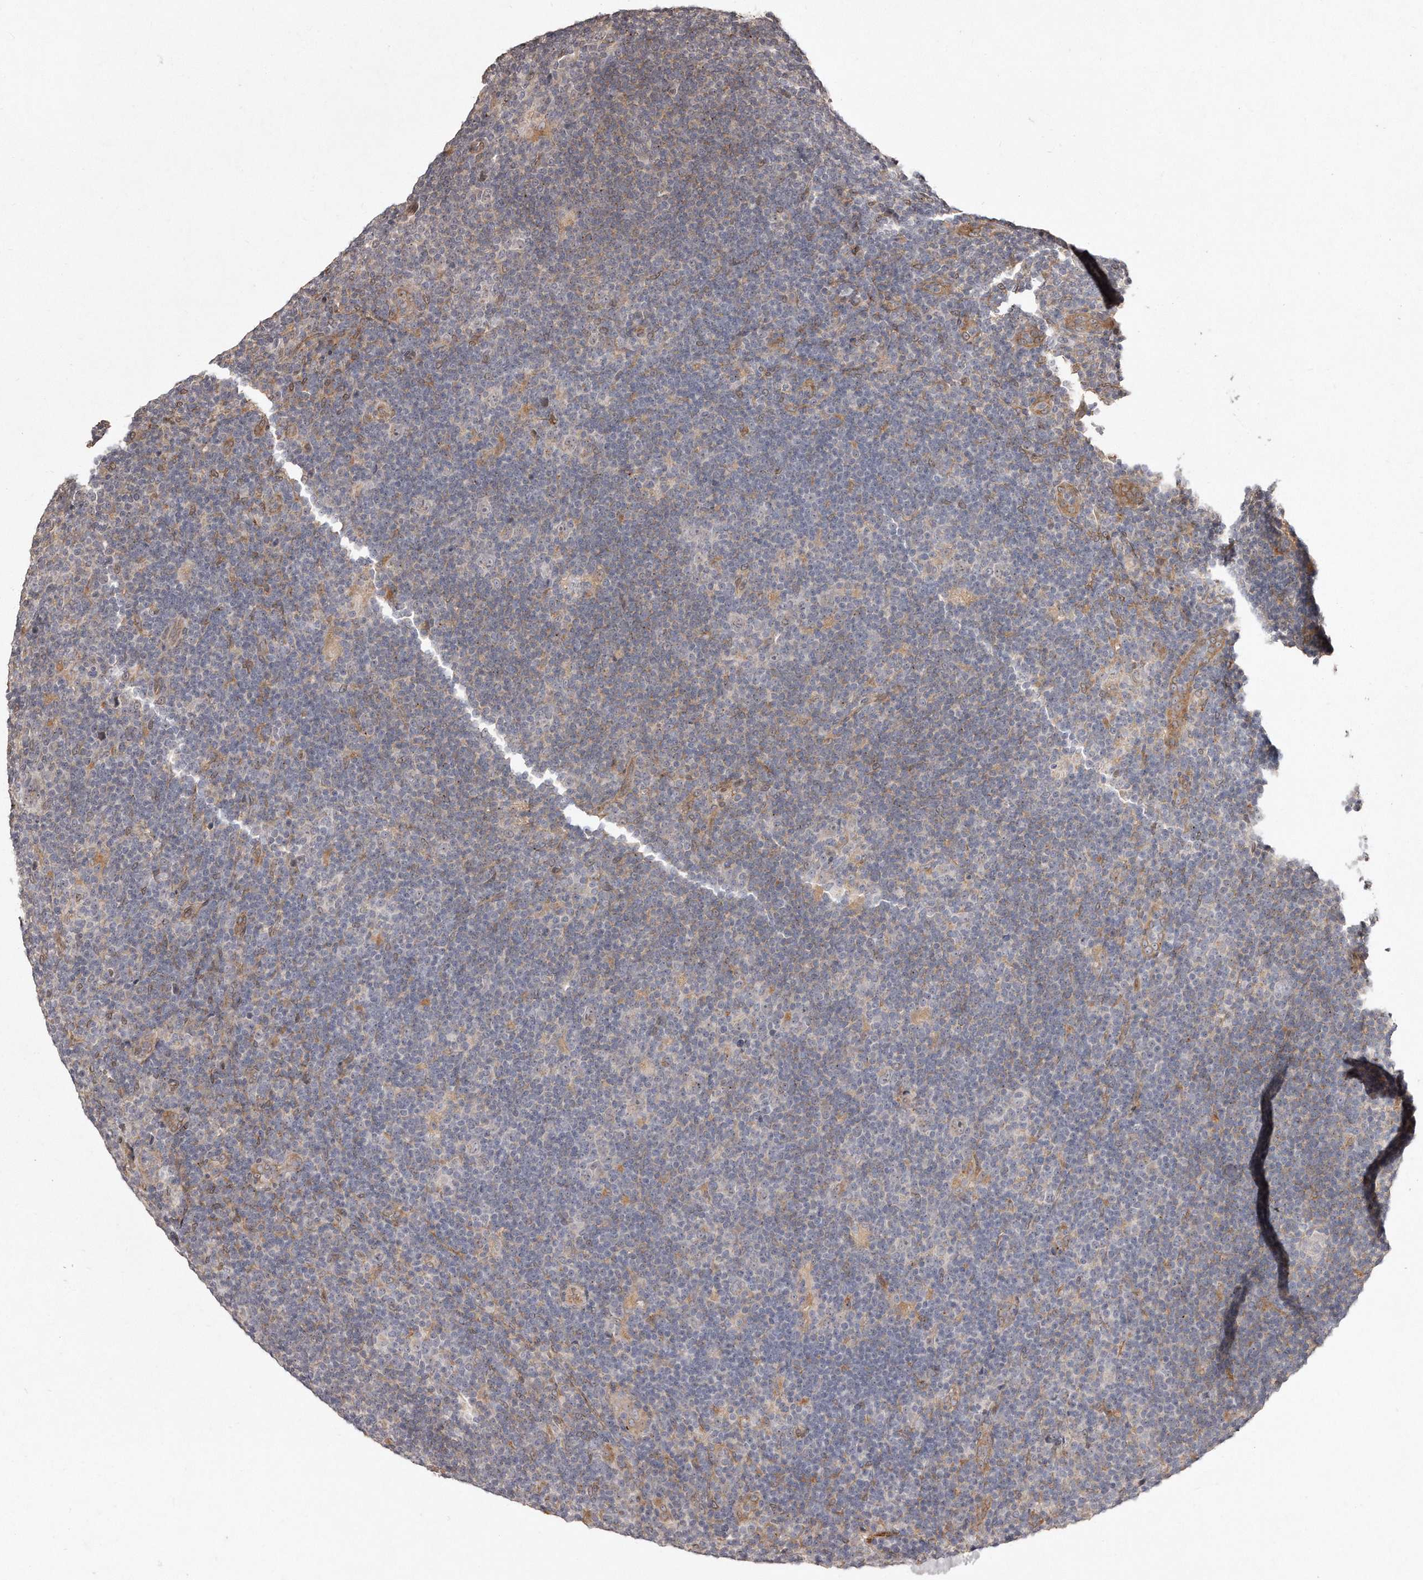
{"staining": {"intensity": "negative", "quantity": "none", "location": "none"}, "tissue": "lymphoma", "cell_type": "Tumor cells", "image_type": "cancer", "snomed": [{"axis": "morphology", "description": "Hodgkin's disease, NOS"}, {"axis": "topography", "description": "Lymph node"}], "caption": "IHC histopathology image of human Hodgkin's disease stained for a protein (brown), which exhibits no staining in tumor cells. The staining was performed using DAB to visualize the protein expression in brown, while the nuclei were stained in blue with hematoxylin (Magnification: 20x).", "gene": "HASPIN", "patient": {"sex": "female", "age": 57}}